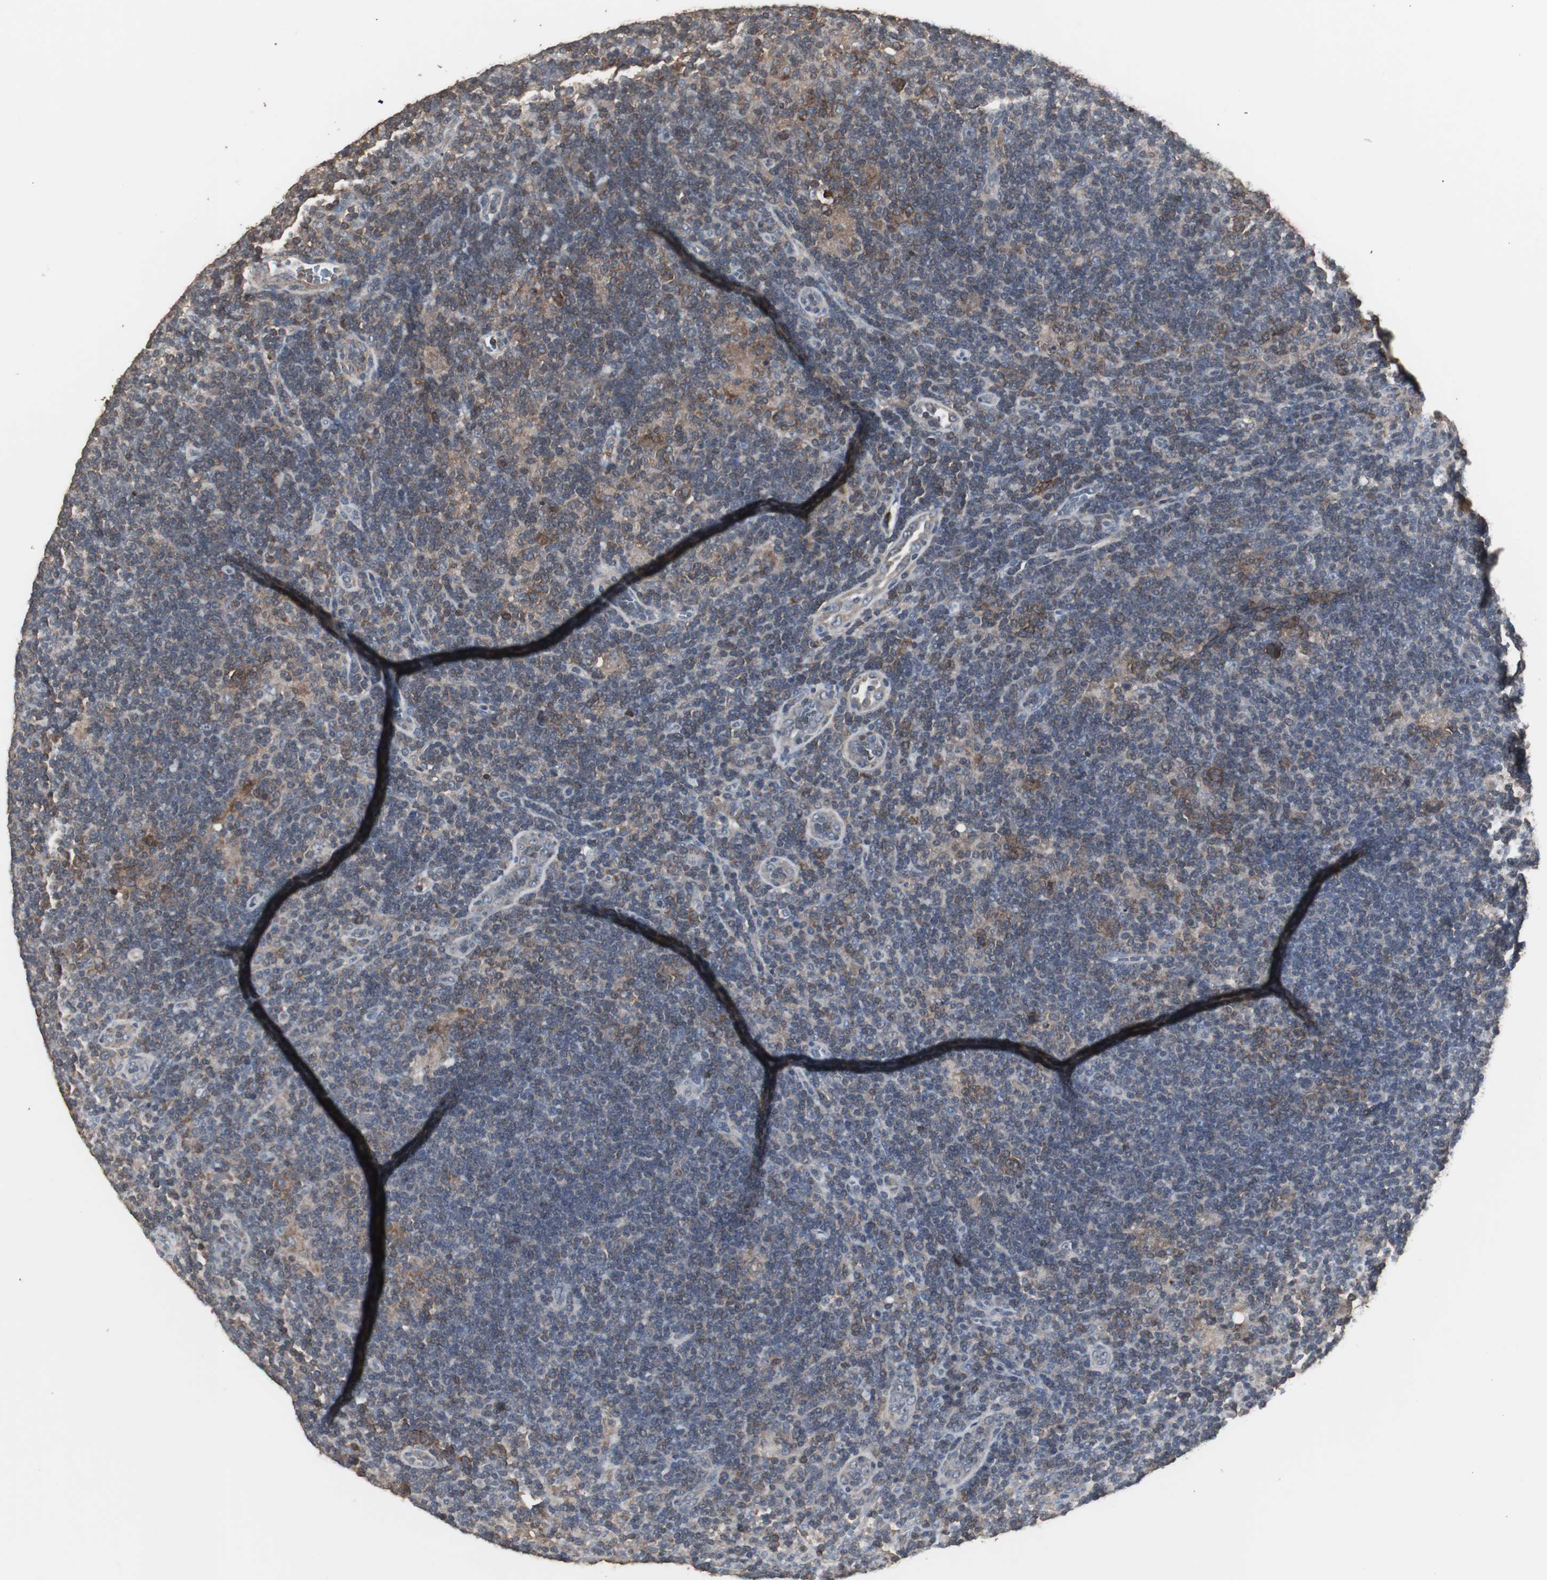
{"staining": {"intensity": "strong", "quantity": ">75%", "location": "cytoplasmic/membranous"}, "tissue": "lymphoma", "cell_type": "Tumor cells", "image_type": "cancer", "snomed": [{"axis": "morphology", "description": "Hodgkin's disease, NOS"}, {"axis": "topography", "description": "Lymph node"}], "caption": "Lymphoma stained with immunohistochemistry reveals strong cytoplasmic/membranous positivity in about >75% of tumor cells.", "gene": "HPRT1", "patient": {"sex": "female", "age": 57}}